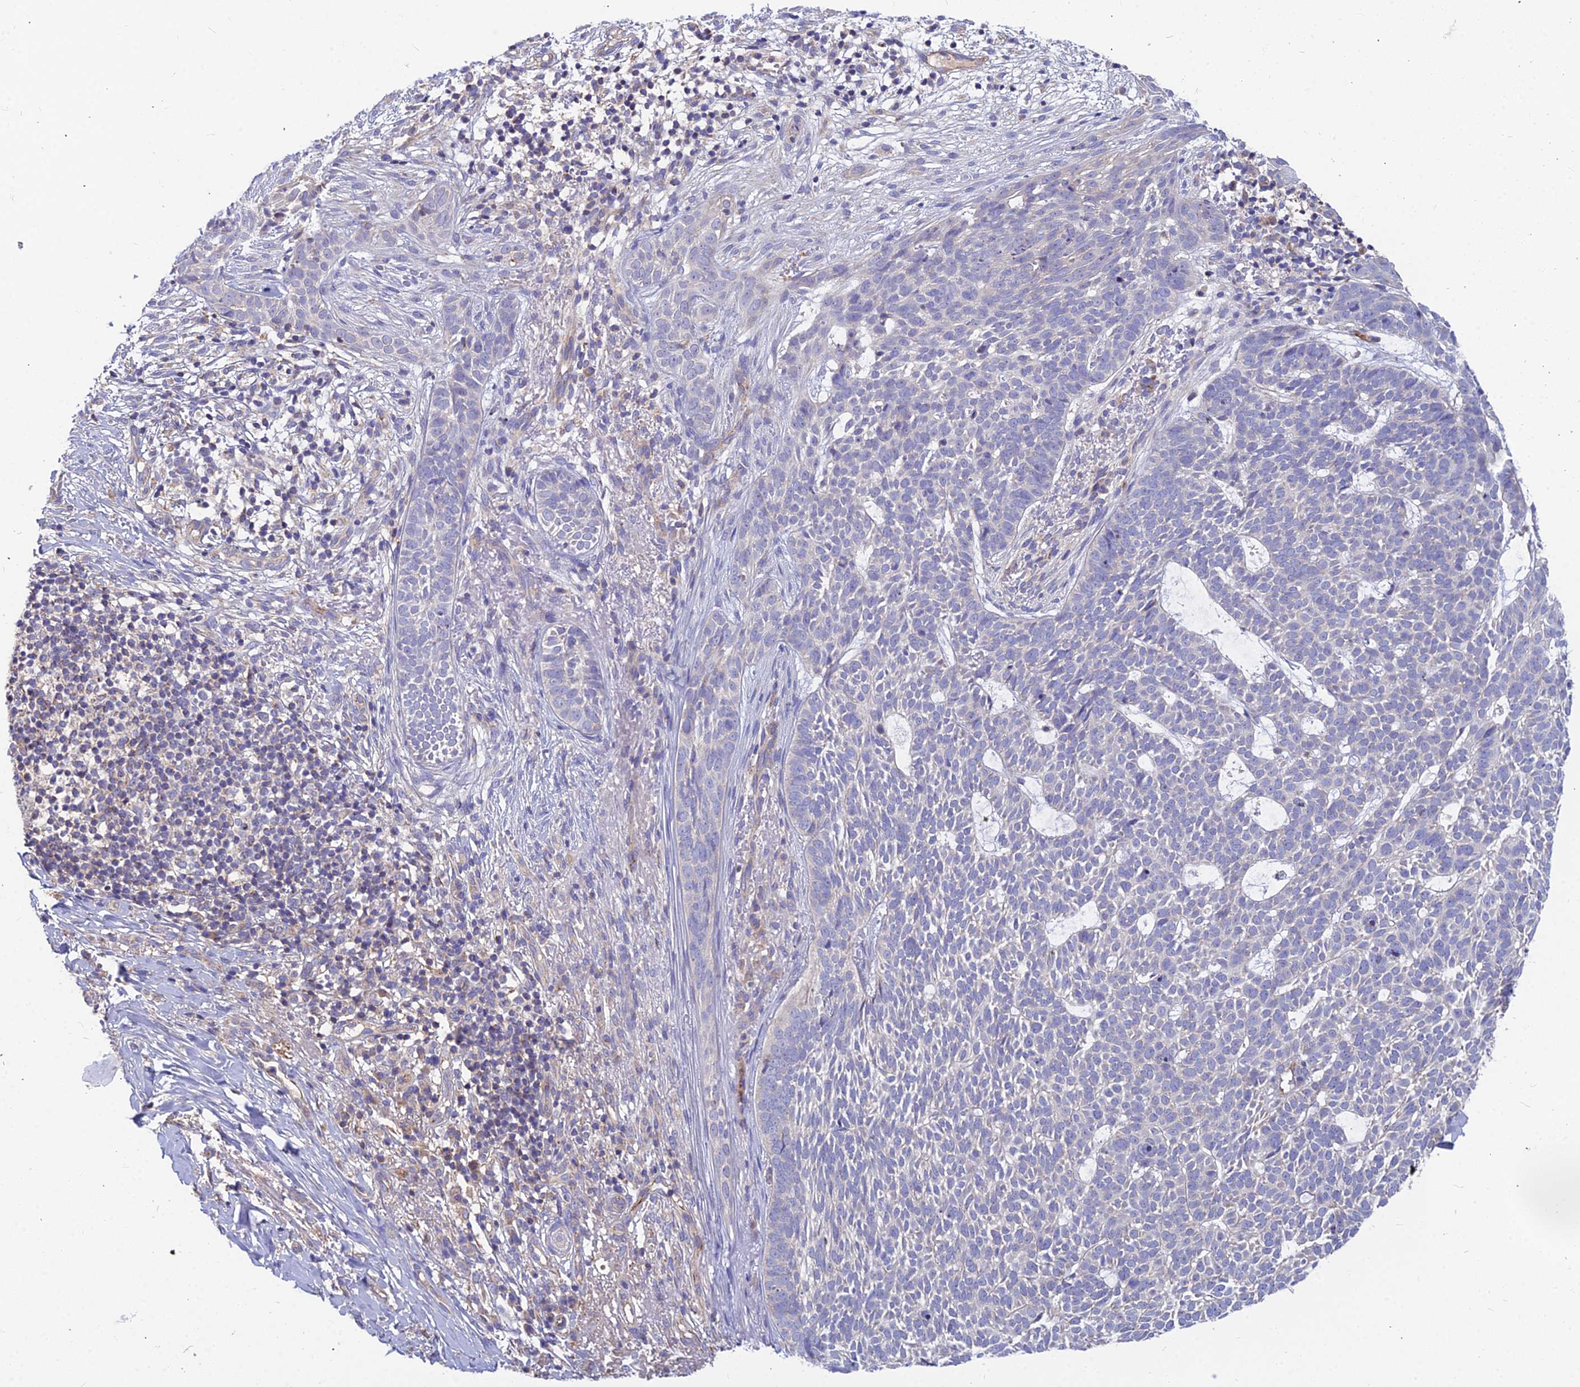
{"staining": {"intensity": "negative", "quantity": "none", "location": "none"}, "tissue": "skin cancer", "cell_type": "Tumor cells", "image_type": "cancer", "snomed": [{"axis": "morphology", "description": "Basal cell carcinoma"}, {"axis": "topography", "description": "Skin"}], "caption": "Protein analysis of basal cell carcinoma (skin) exhibits no significant positivity in tumor cells.", "gene": "ASPHD1", "patient": {"sex": "female", "age": 78}}